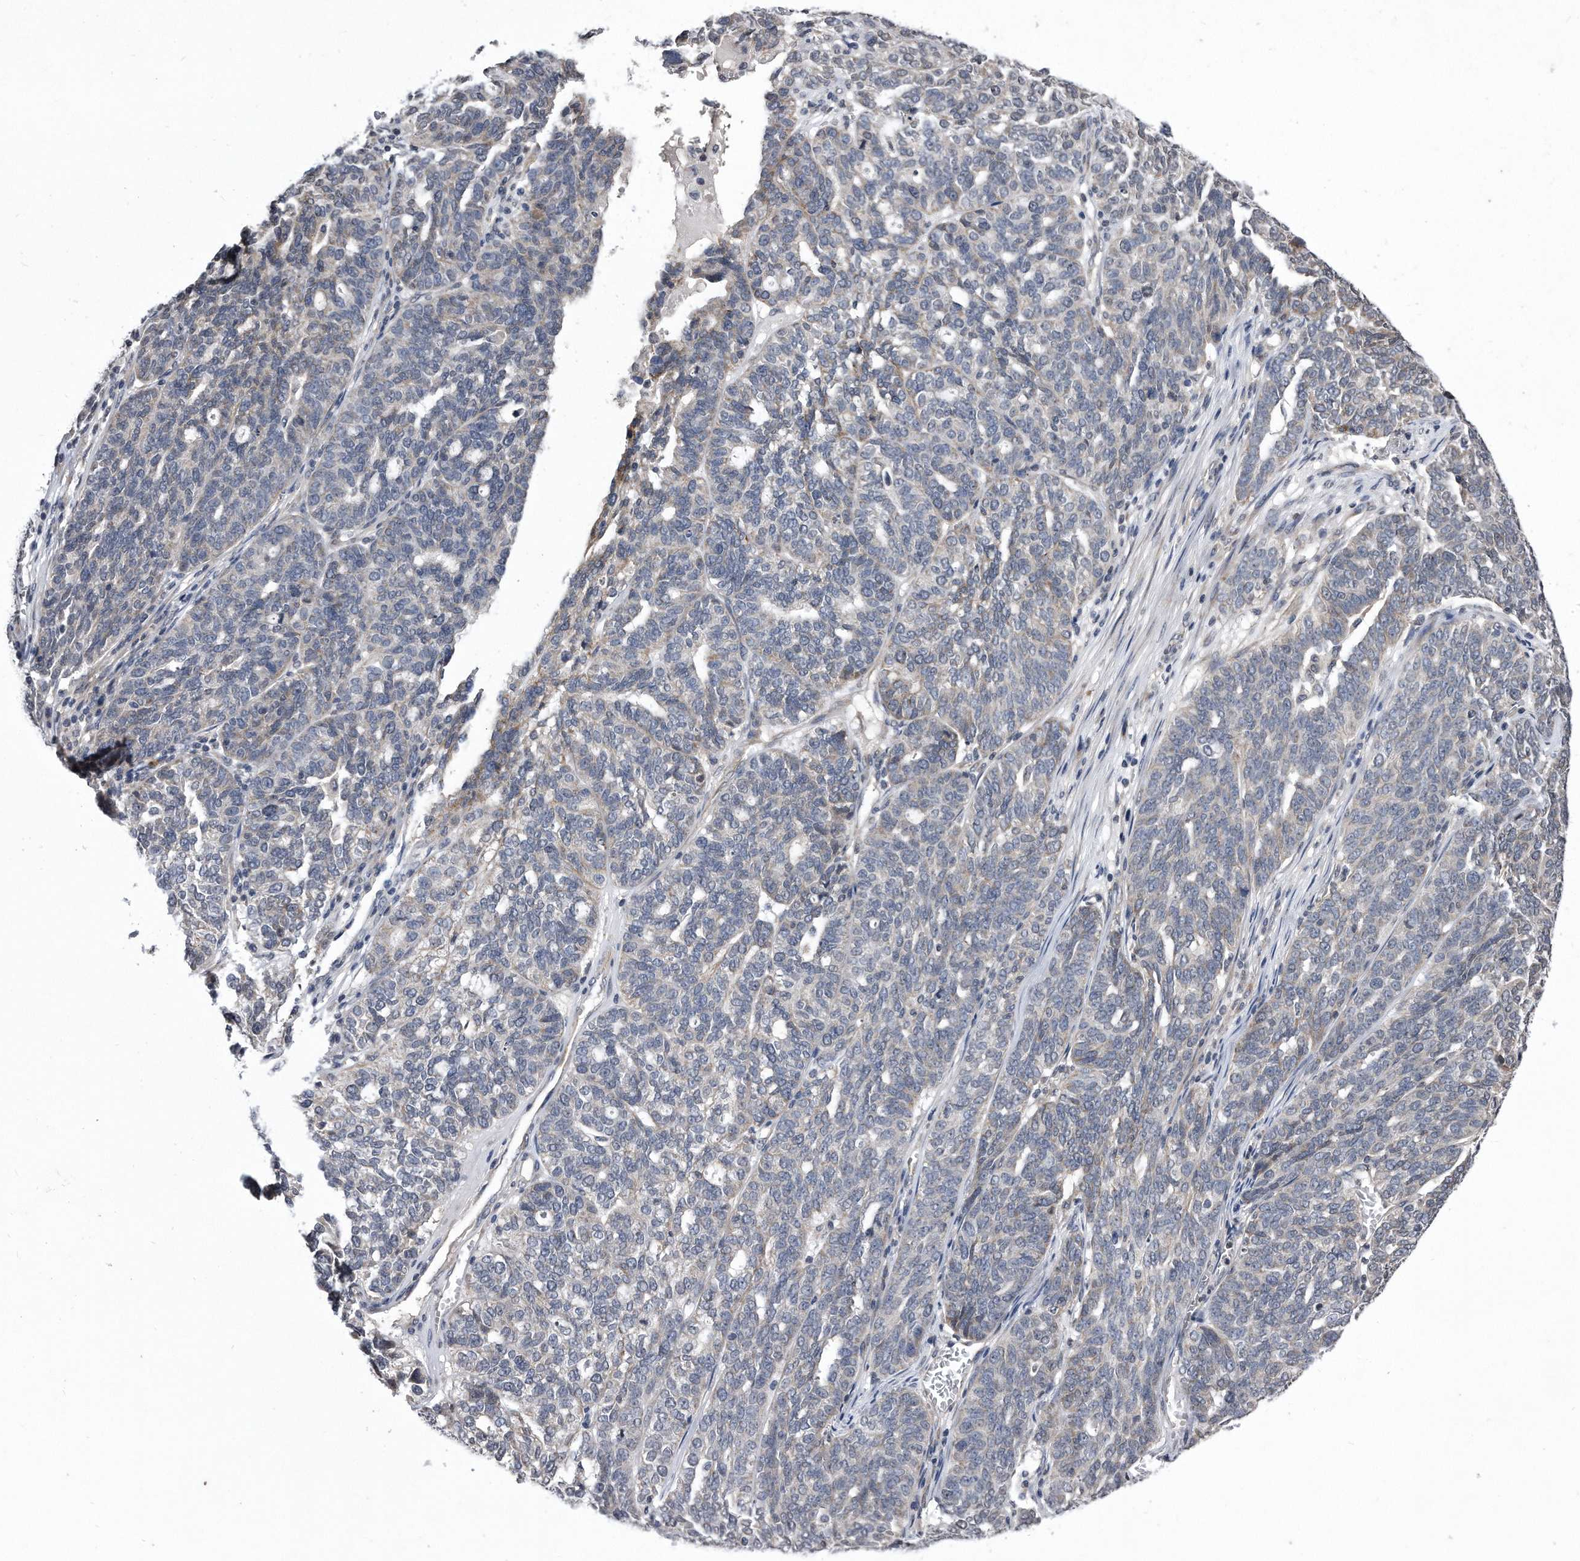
{"staining": {"intensity": "negative", "quantity": "none", "location": "none"}, "tissue": "ovarian cancer", "cell_type": "Tumor cells", "image_type": "cancer", "snomed": [{"axis": "morphology", "description": "Cystadenocarcinoma, serous, NOS"}, {"axis": "topography", "description": "Ovary"}], "caption": "This is a image of immunohistochemistry staining of ovarian cancer, which shows no expression in tumor cells.", "gene": "DAB1", "patient": {"sex": "female", "age": 59}}